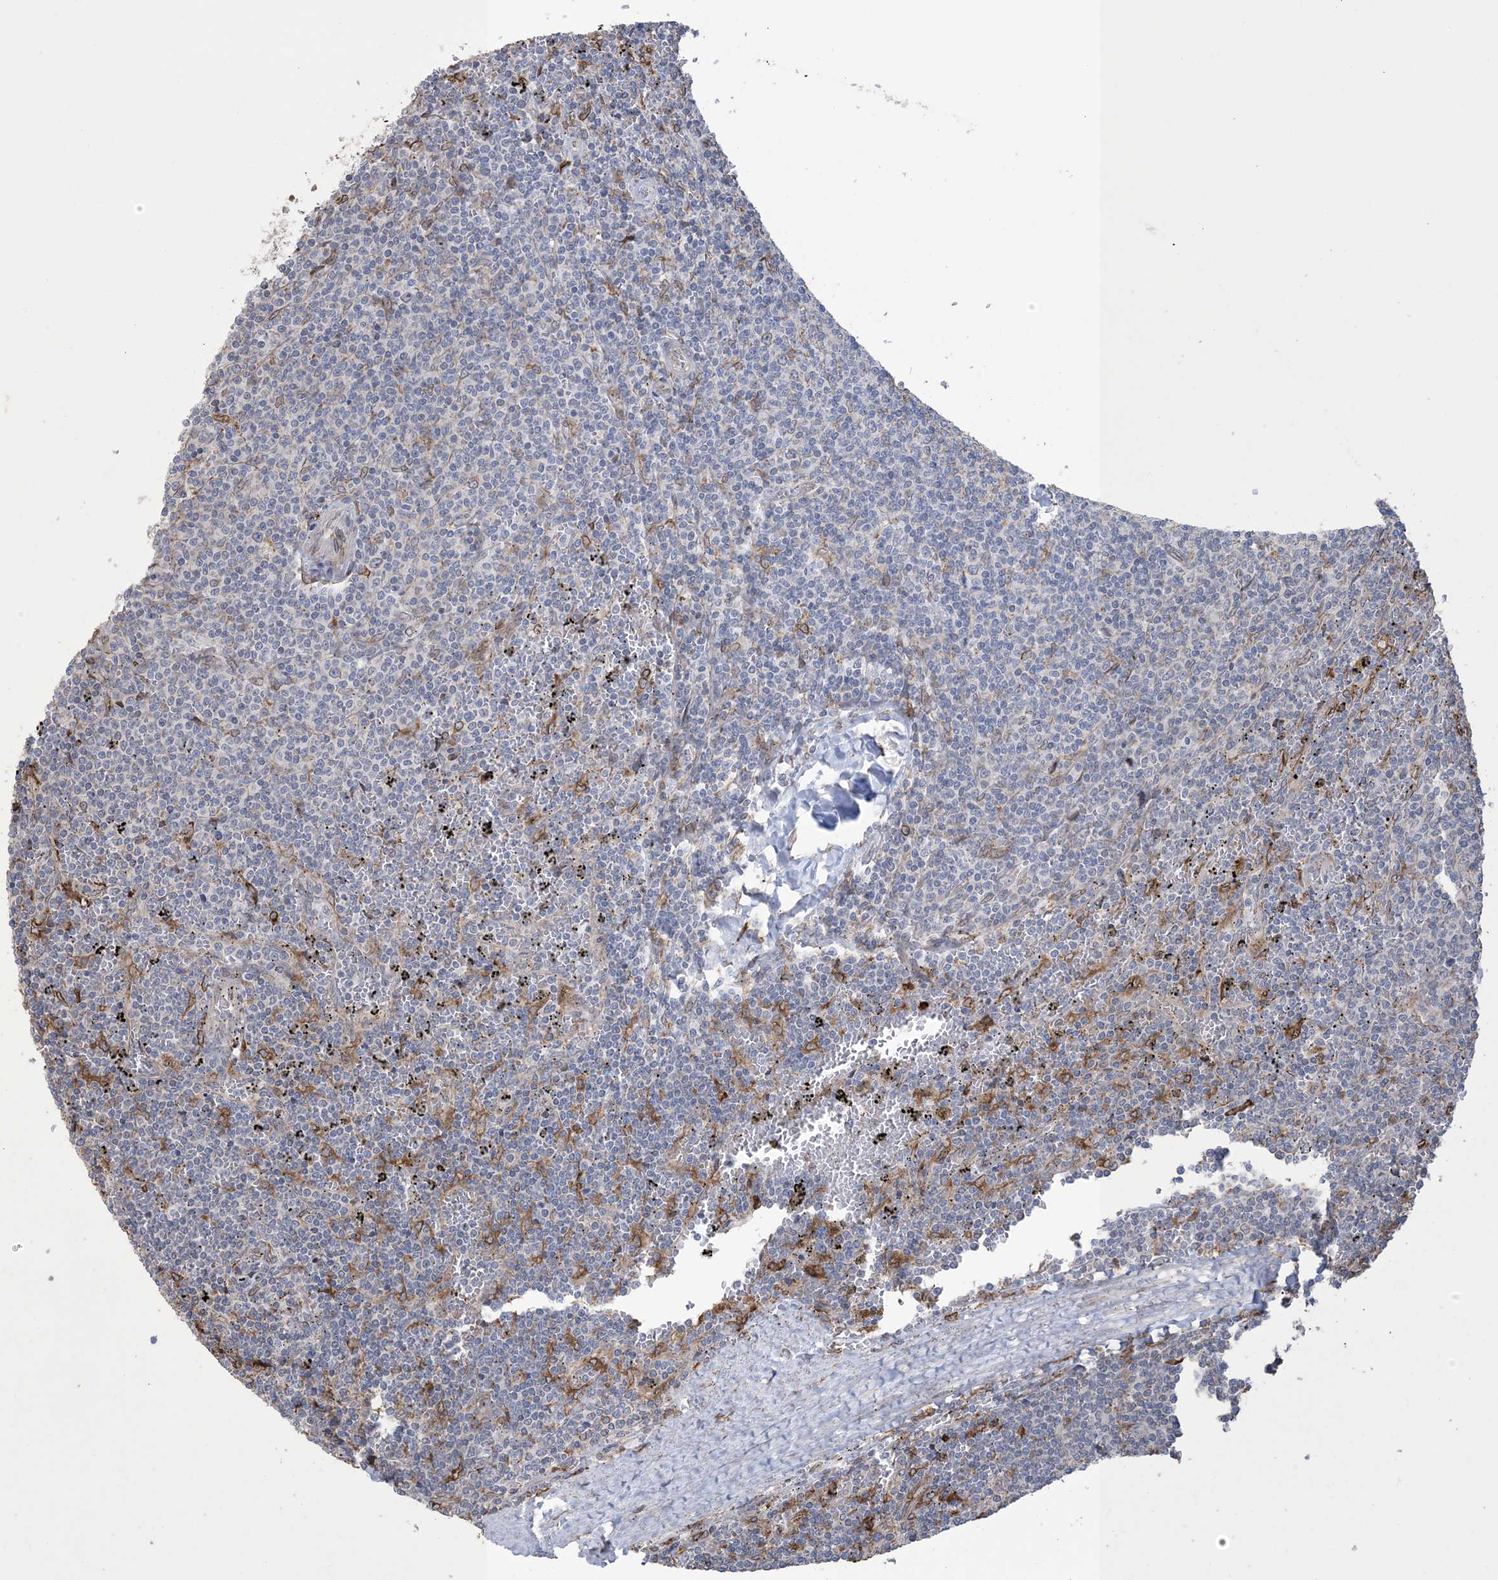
{"staining": {"intensity": "negative", "quantity": "none", "location": "none"}, "tissue": "lymphoma", "cell_type": "Tumor cells", "image_type": "cancer", "snomed": [{"axis": "morphology", "description": "Malignant lymphoma, non-Hodgkin's type, Low grade"}, {"axis": "topography", "description": "Spleen"}], "caption": "A high-resolution photomicrograph shows IHC staining of malignant lymphoma, non-Hodgkin's type (low-grade), which shows no significant staining in tumor cells.", "gene": "SHANK1", "patient": {"sex": "female", "age": 50}}